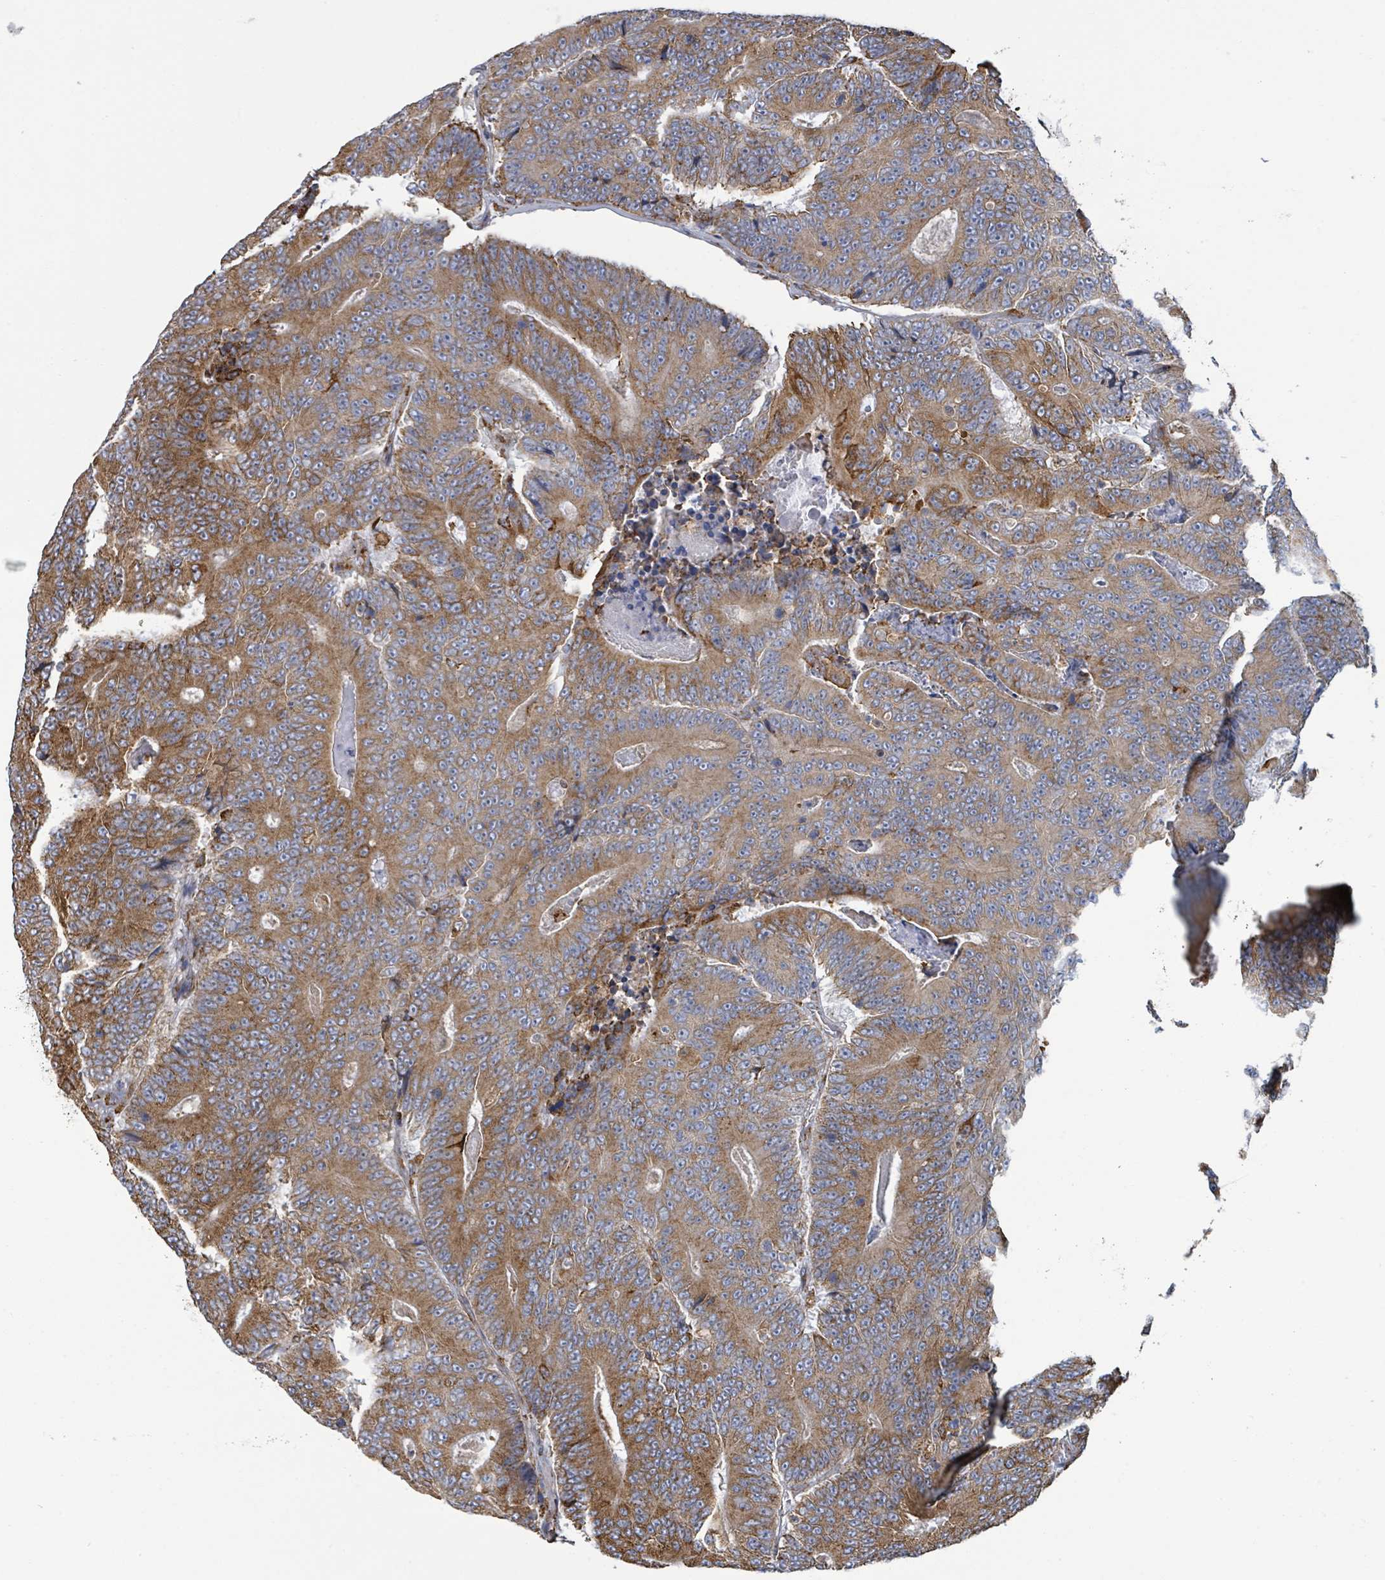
{"staining": {"intensity": "moderate", "quantity": ">75%", "location": "cytoplasmic/membranous"}, "tissue": "colorectal cancer", "cell_type": "Tumor cells", "image_type": "cancer", "snomed": [{"axis": "morphology", "description": "Adenocarcinoma, NOS"}, {"axis": "topography", "description": "Colon"}], "caption": "DAB immunohistochemical staining of human colorectal cancer shows moderate cytoplasmic/membranous protein expression in about >75% of tumor cells.", "gene": "RFPL4A", "patient": {"sex": "male", "age": 83}}